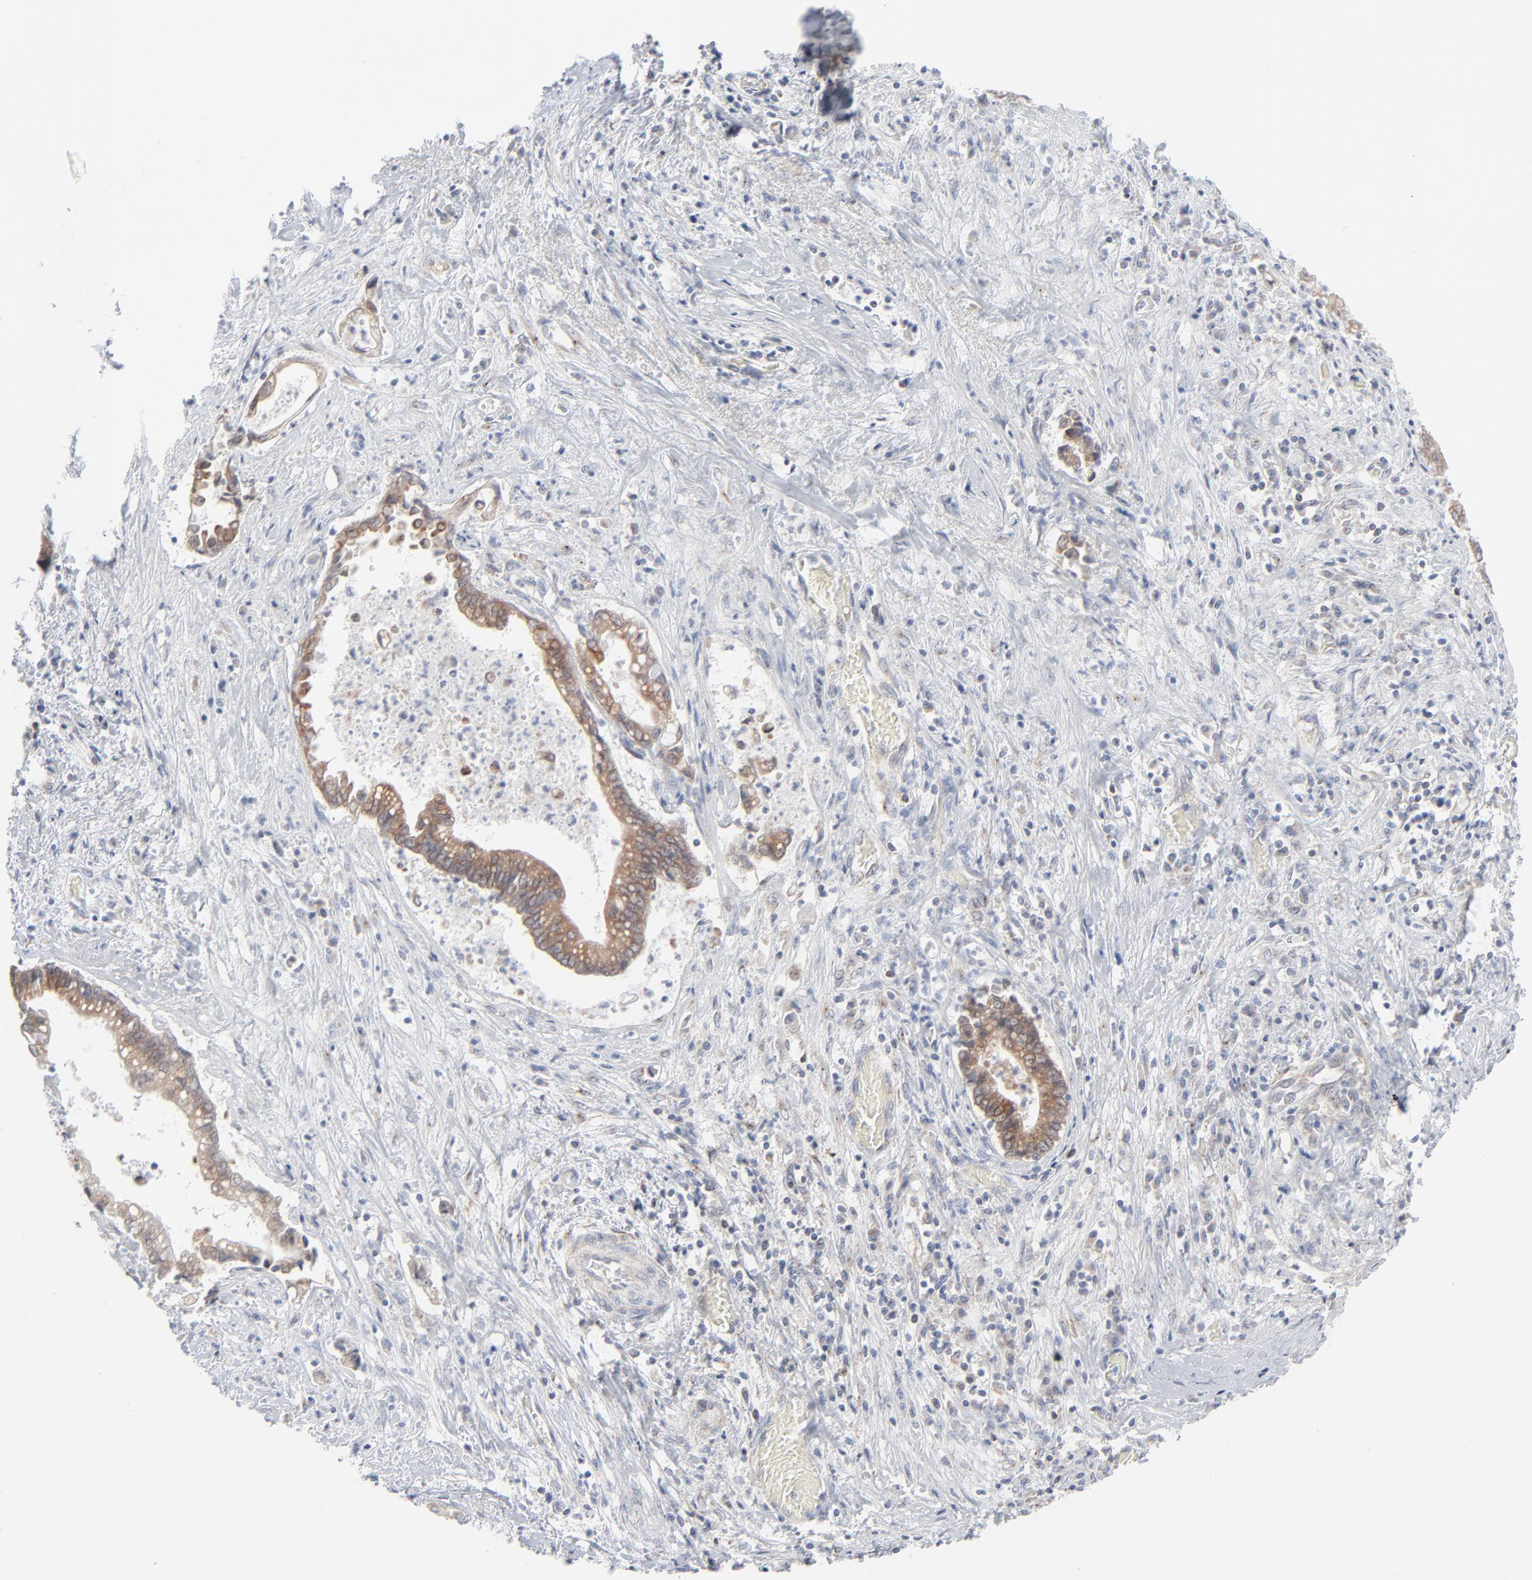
{"staining": {"intensity": "moderate", "quantity": ">75%", "location": "cytoplasmic/membranous"}, "tissue": "liver cancer", "cell_type": "Tumor cells", "image_type": "cancer", "snomed": [{"axis": "morphology", "description": "Cholangiocarcinoma"}, {"axis": "topography", "description": "Liver"}], "caption": "A brown stain shows moderate cytoplasmic/membranous expression of a protein in human liver cancer tumor cells. (IHC, brightfield microscopy, high magnification).", "gene": "KDSR", "patient": {"sex": "male", "age": 57}}